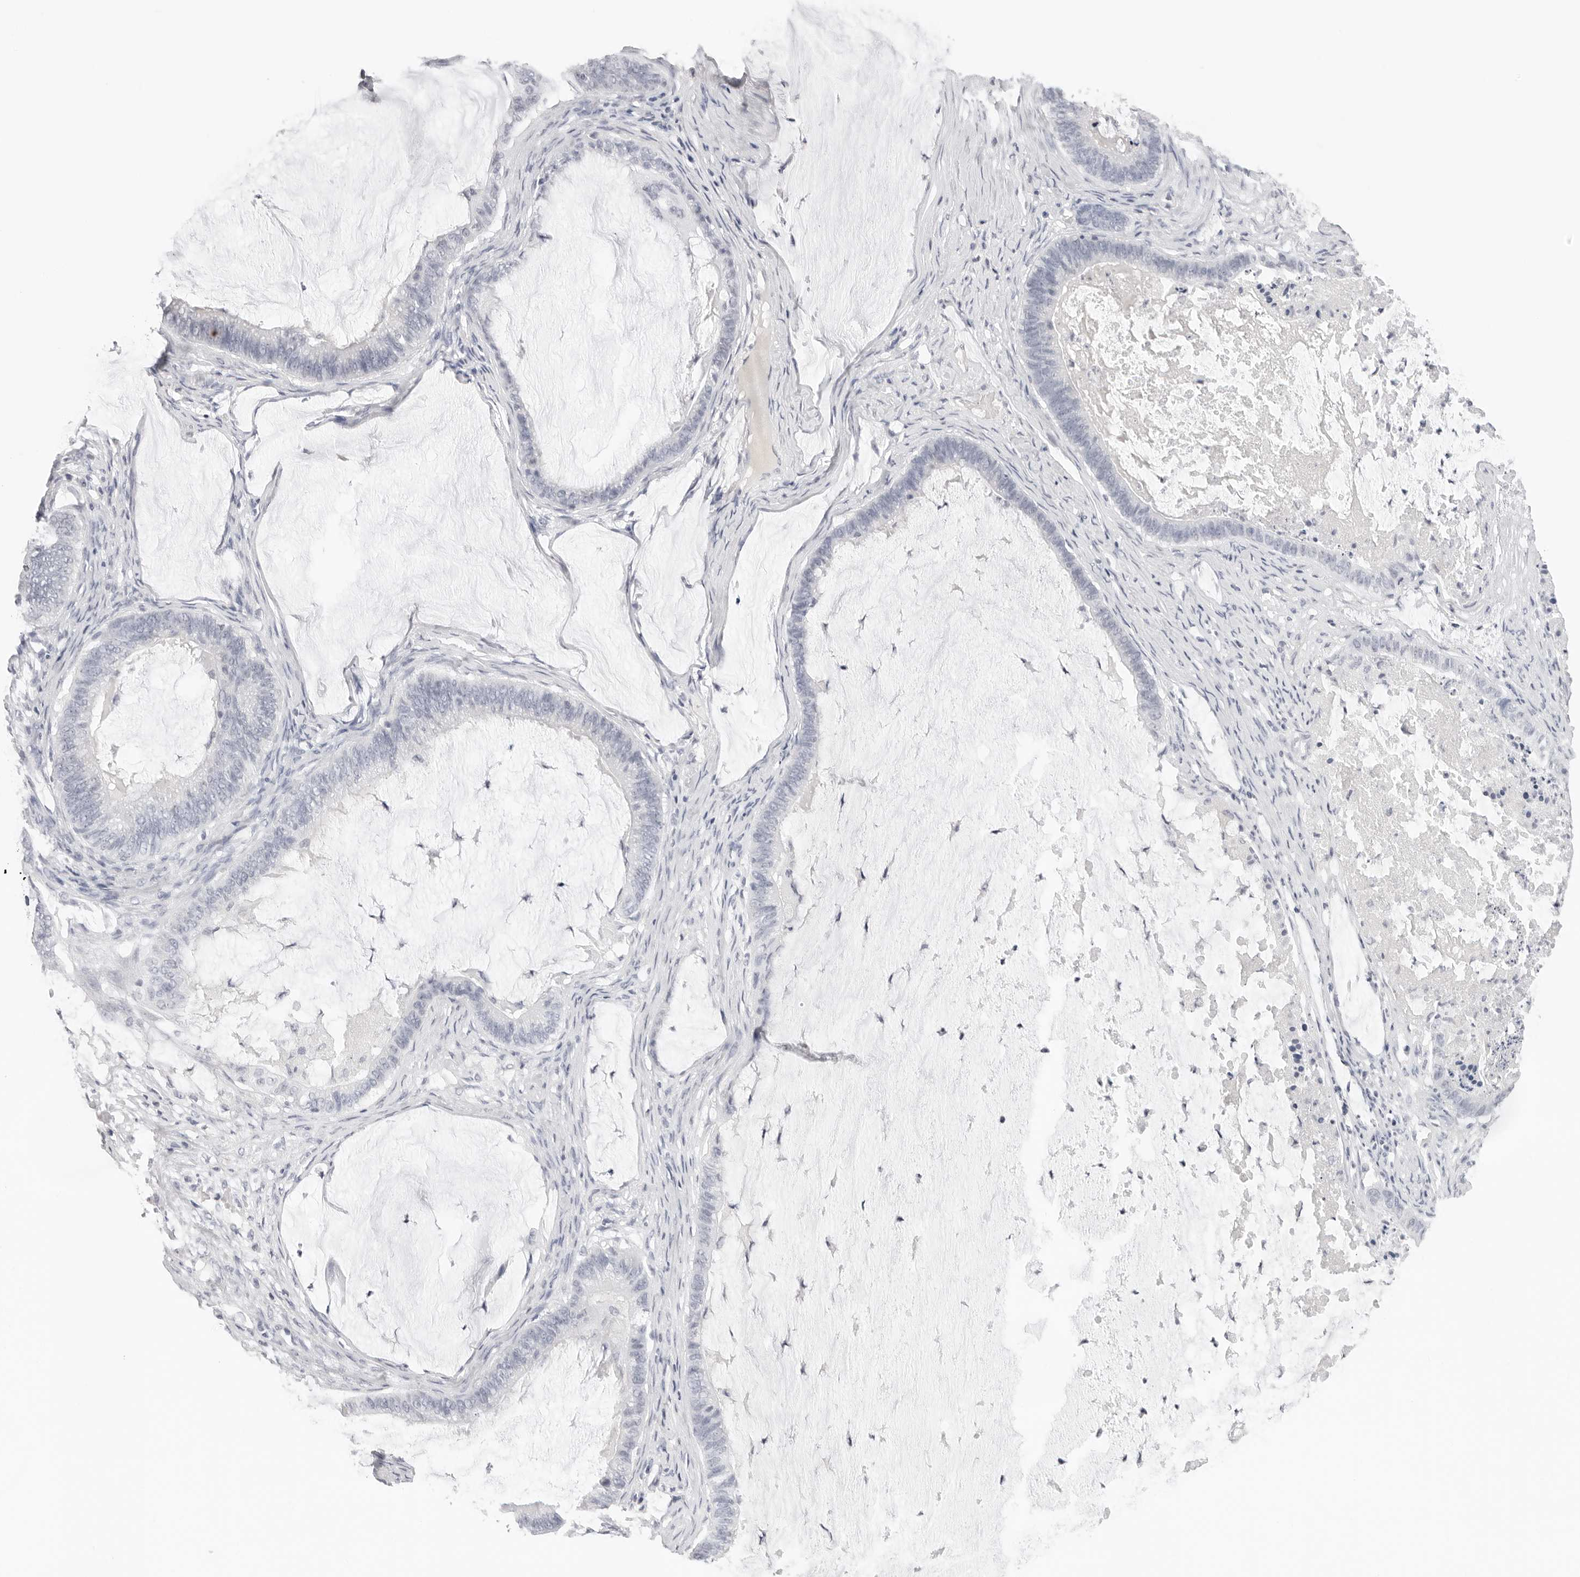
{"staining": {"intensity": "negative", "quantity": "none", "location": "none"}, "tissue": "ovarian cancer", "cell_type": "Tumor cells", "image_type": "cancer", "snomed": [{"axis": "morphology", "description": "Cystadenocarcinoma, mucinous, NOS"}, {"axis": "topography", "description": "Ovary"}], "caption": "Tumor cells are negative for brown protein staining in ovarian mucinous cystadenocarcinoma.", "gene": "CST5", "patient": {"sex": "female", "age": 61}}